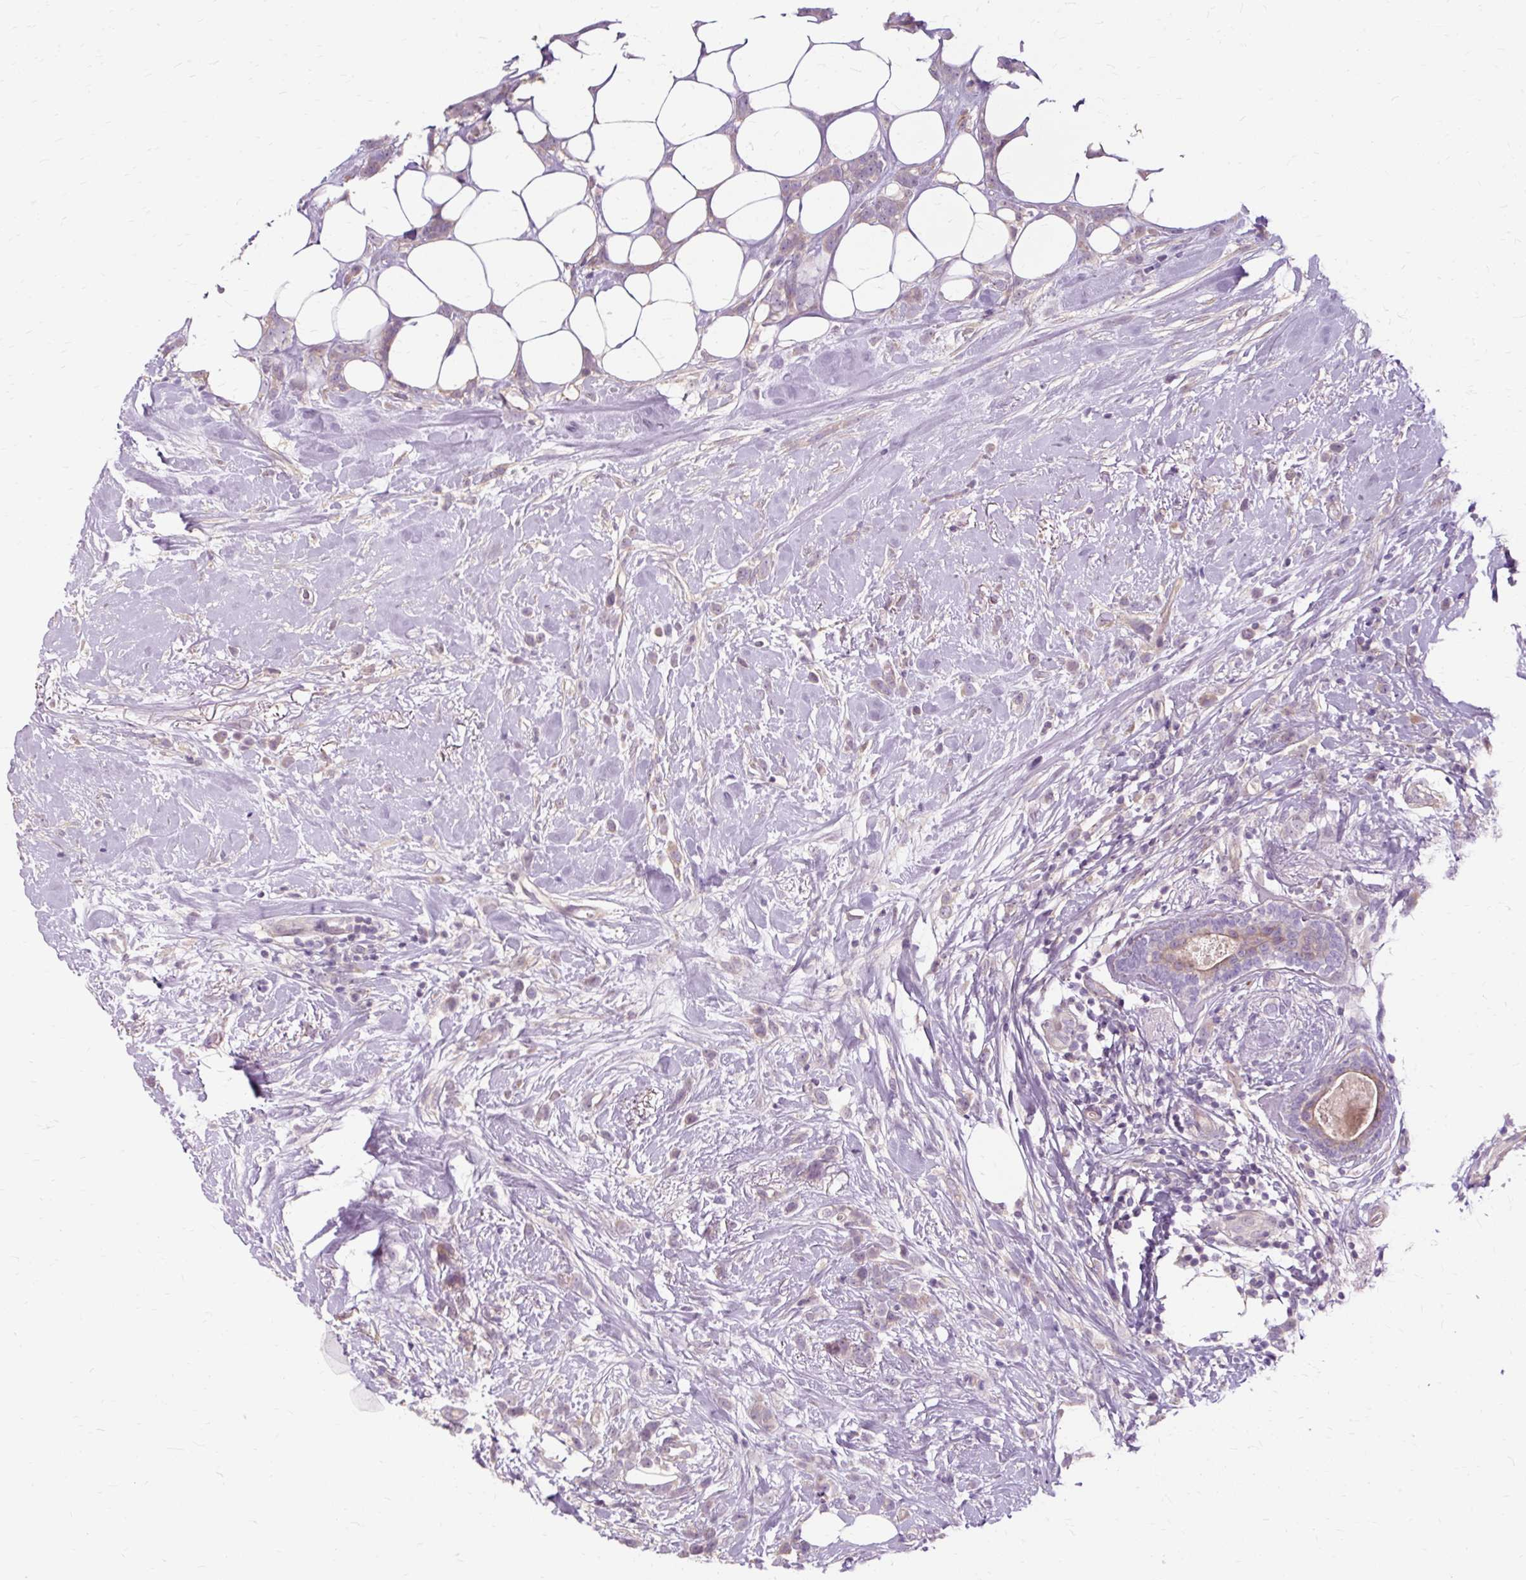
{"staining": {"intensity": "negative", "quantity": "none", "location": "none"}, "tissue": "breast cancer", "cell_type": "Tumor cells", "image_type": "cancer", "snomed": [{"axis": "morphology", "description": "Duct carcinoma"}, {"axis": "topography", "description": "Breast"}], "caption": "Protein analysis of intraductal carcinoma (breast) reveals no significant staining in tumor cells.", "gene": "TSPAN8", "patient": {"sex": "female", "age": 80}}